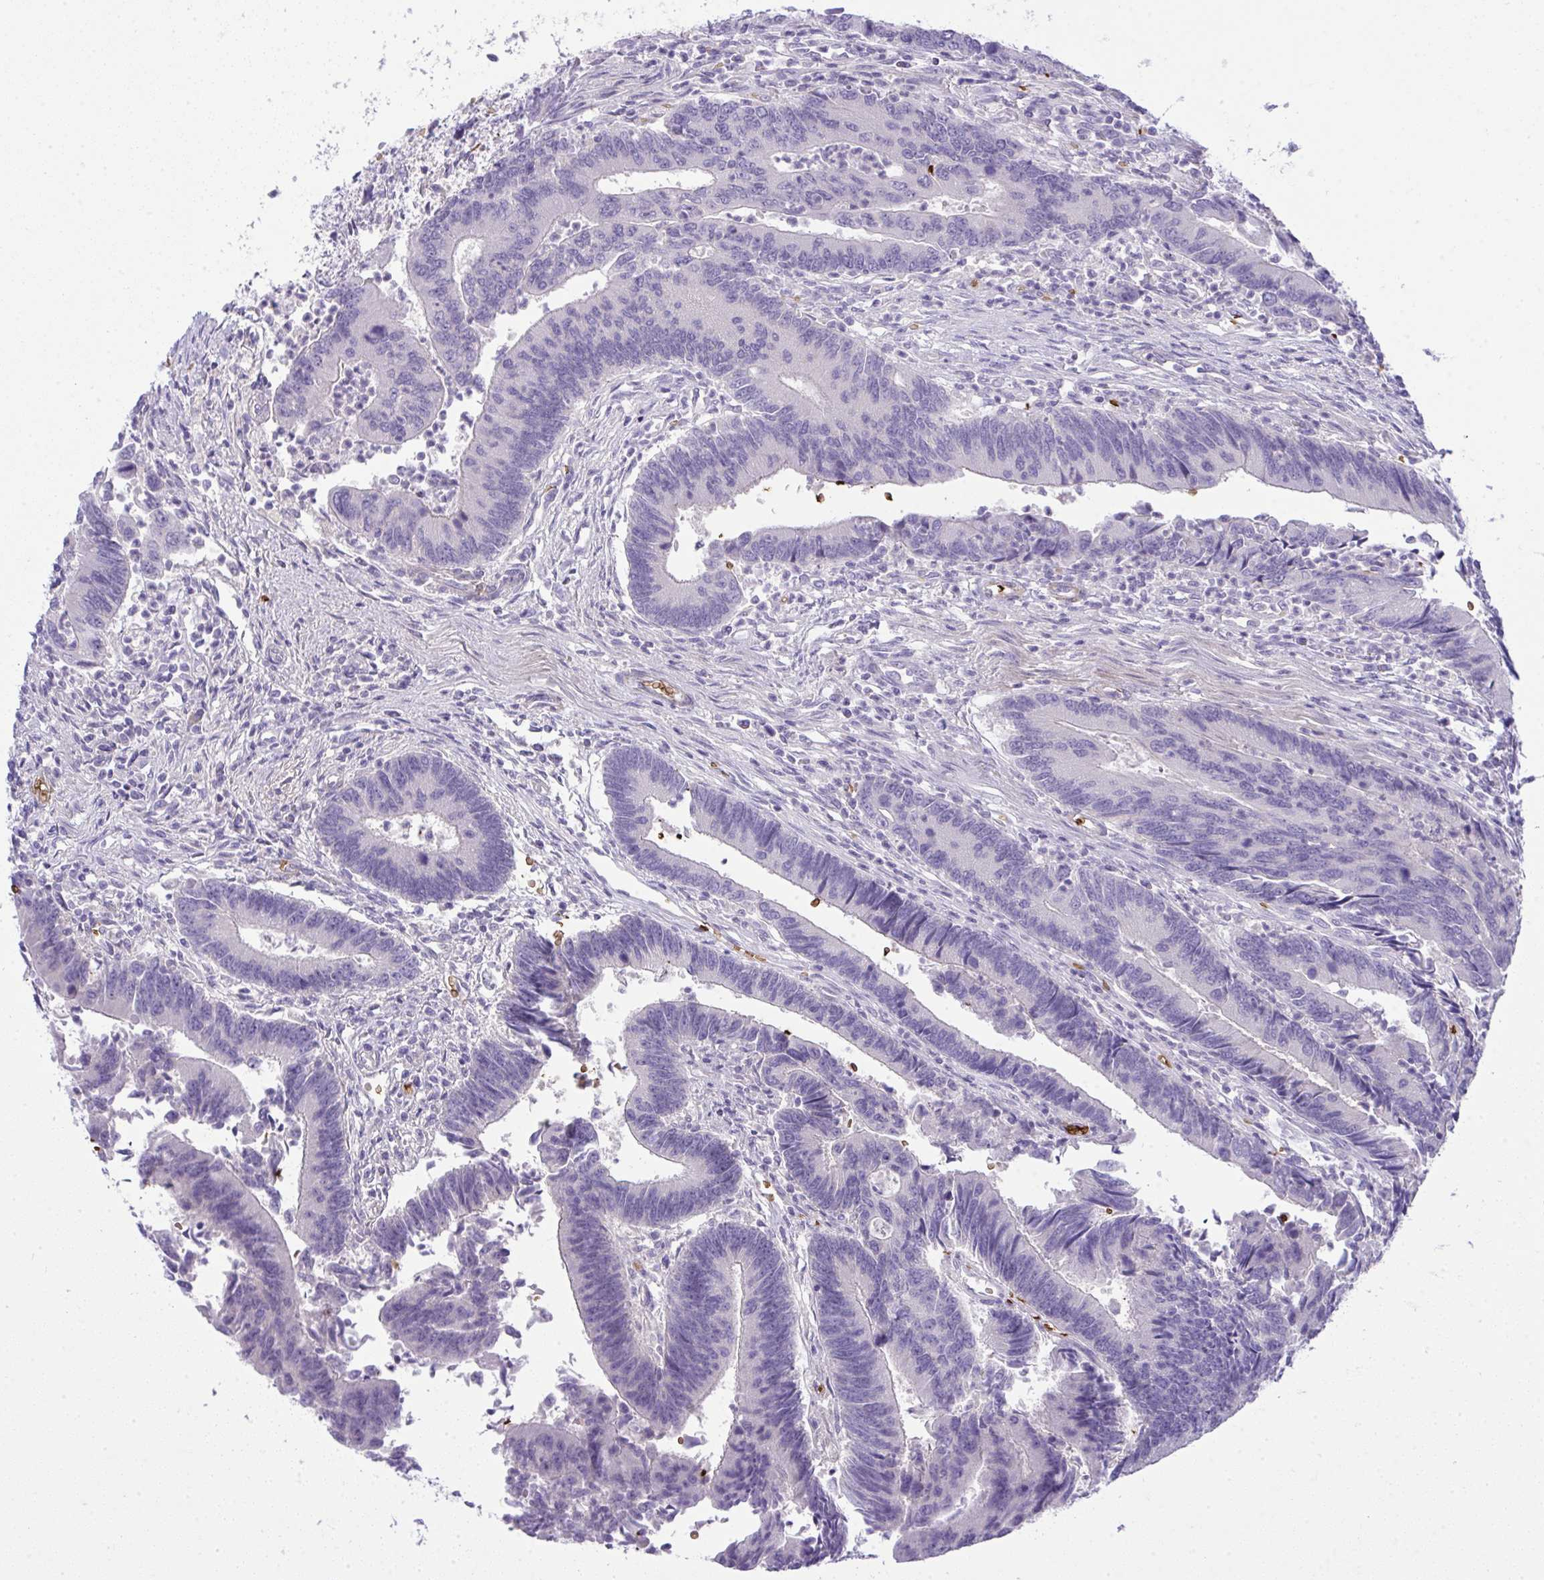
{"staining": {"intensity": "negative", "quantity": "none", "location": "none"}, "tissue": "colorectal cancer", "cell_type": "Tumor cells", "image_type": "cancer", "snomed": [{"axis": "morphology", "description": "Adenocarcinoma, NOS"}, {"axis": "topography", "description": "Colon"}], "caption": "High magnification brightfield microscopy of adenocarcinoma (colorectal) stained with DAB (brown) and counterstained with hematoxylin (blue): tumor cells show no significant expression.", "gene": "SPTB", "patient": {"sex": "female", "age": 67}}